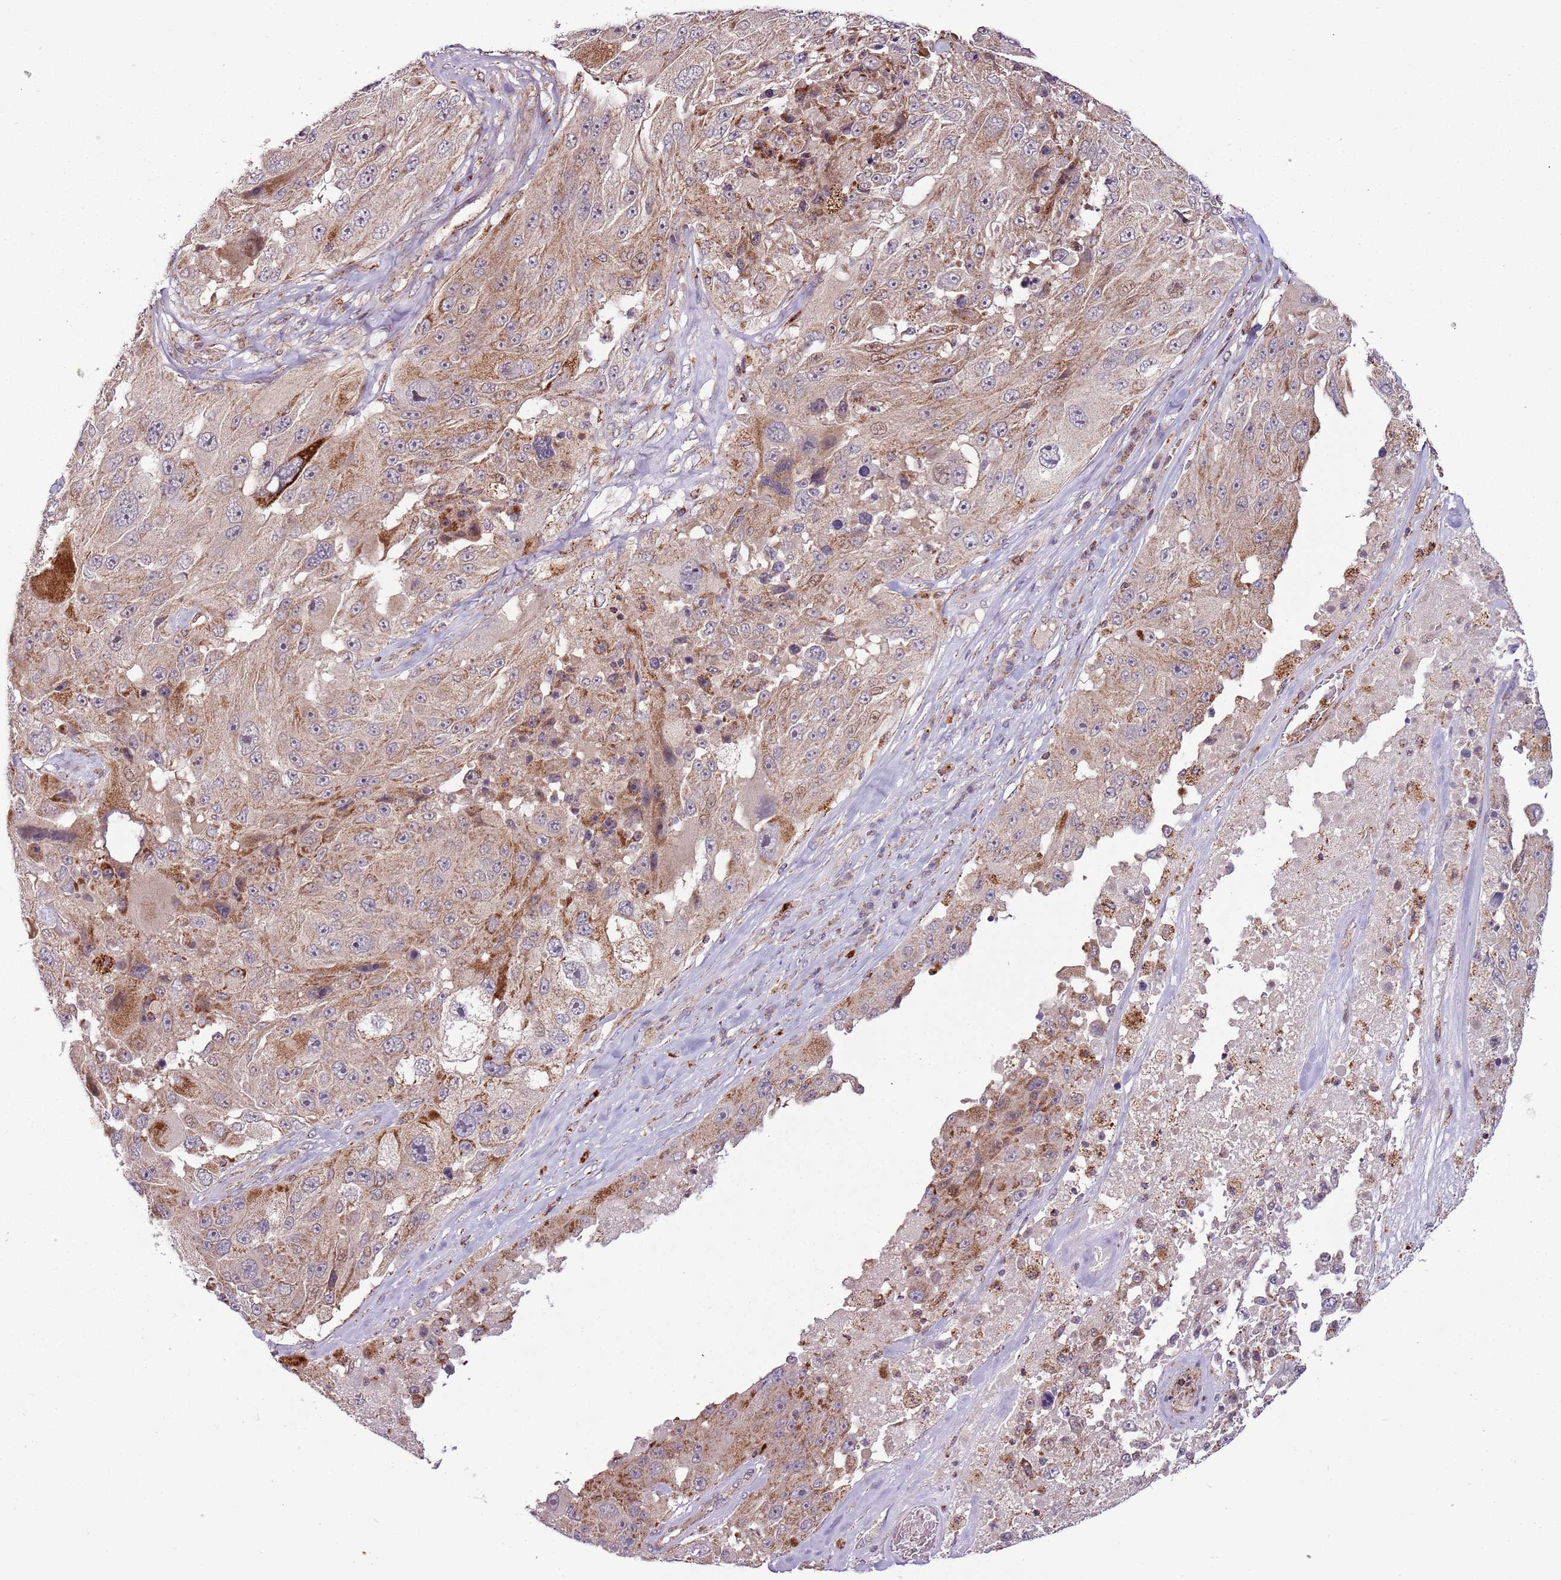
{"staining": {"intensity": "weak", "quantity": ">75%", "location": "cytoplasmic/membranous"}, "tissue": "melanoma", "cell_type": "Tumor cells", "image_type": "cancer", "snomed": [{"axis": "morphology", "description": "Malignant melanoma, Metastatic site"}, {"axis": "topography", "description": "Lymph node"}], "caption": "Tumor cells show low levels of weak cytoplasmic/membranous positivity in approximately >75% of cells in human melanoma.", "gene": "ULK3", "patient": {"sex": "male", "age": 62}}